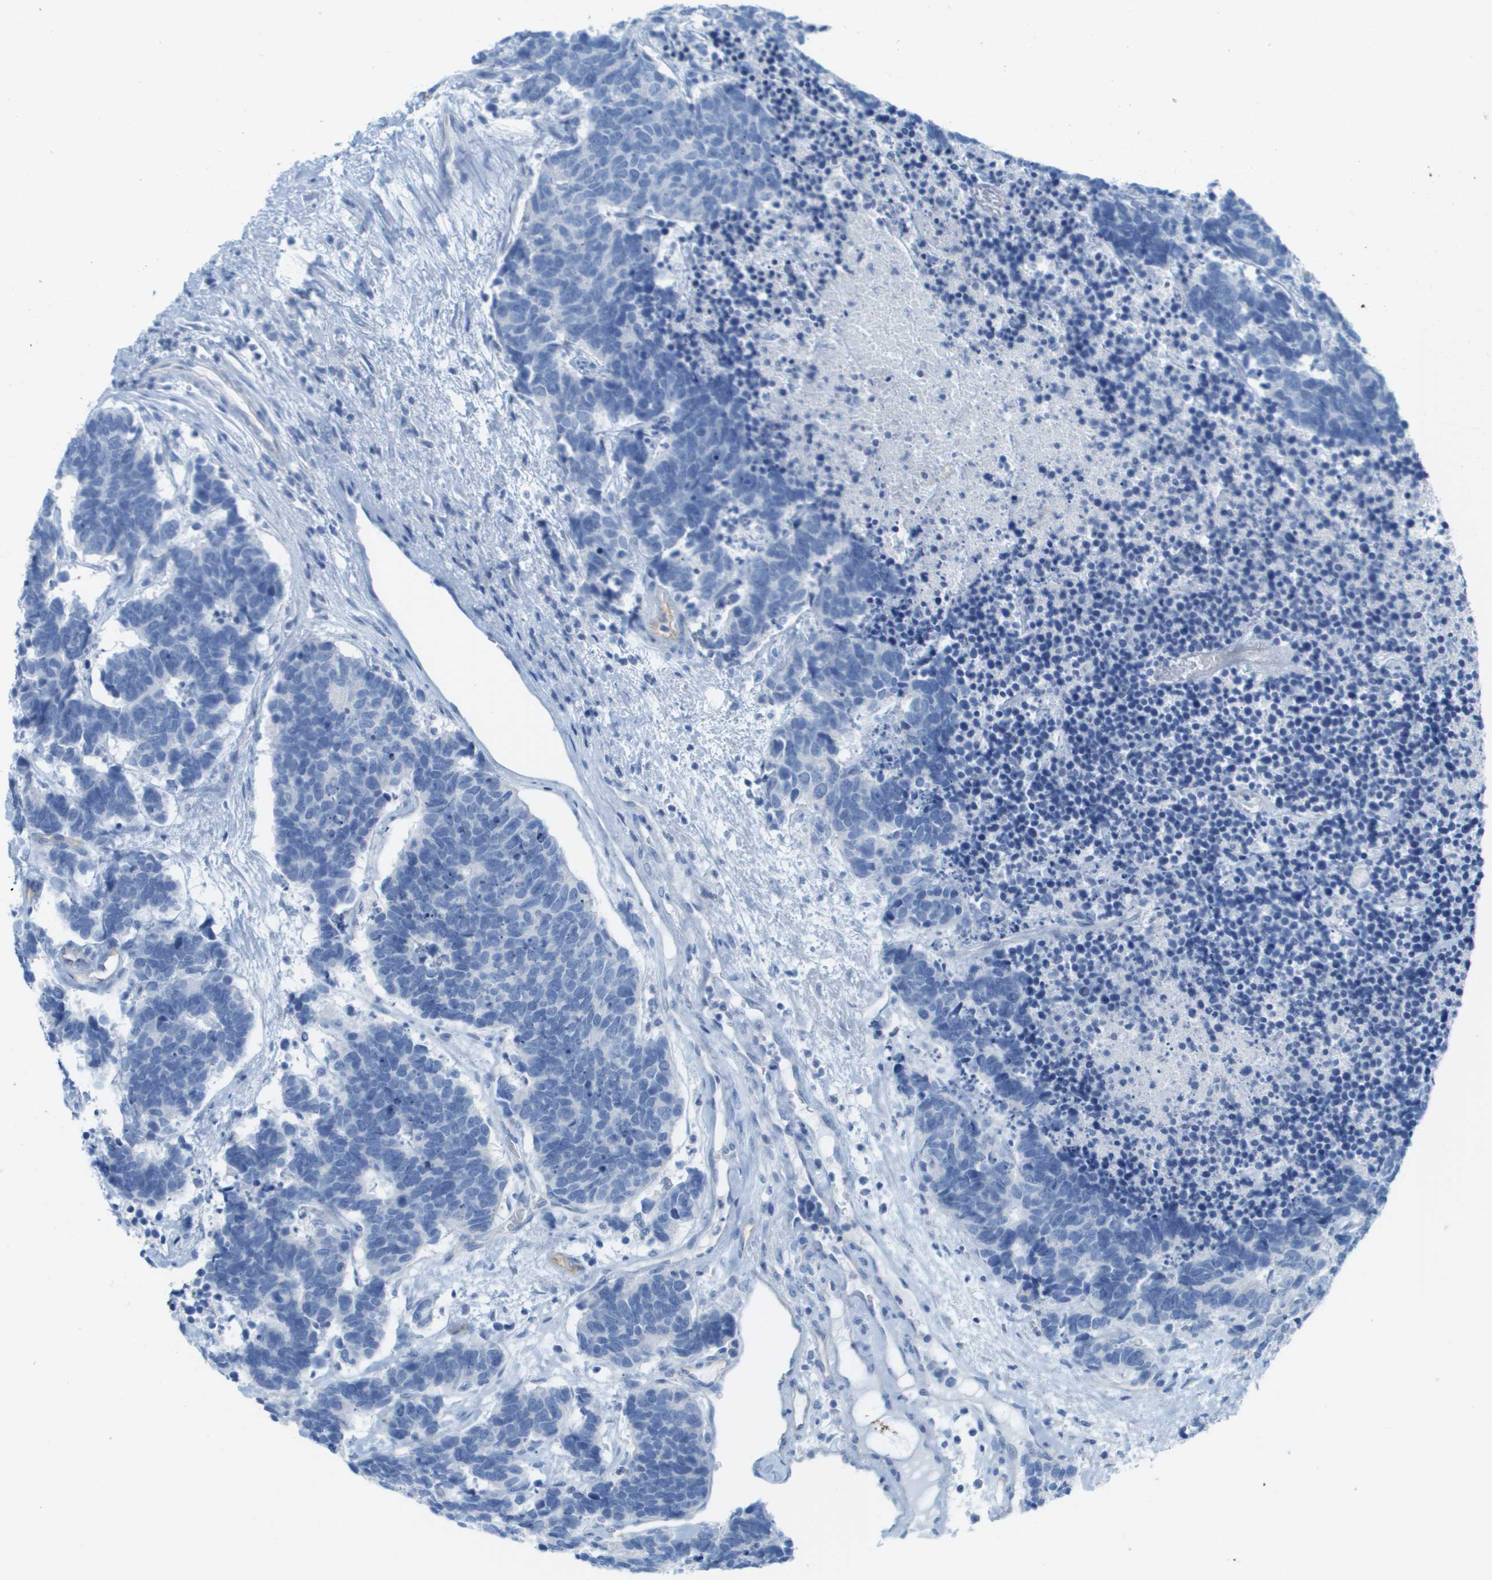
{"staining": {"intensity": "negative", "quantity": "none", "location": "none"}, "tissue": "carcinoid", "cell_type": "Tumor cells", "image_type": "cancer", "snomed": [{"axis": "morphology", "description": "Carcinoma, NOS"}, {"axis": "morphology", "description": "Carcinoid, malignant, NOS"}, {"axis": "topography", "description": "Urinary bladder"}], "caption": "A photomicrograph of carcinoid (malignant) stained for a protein exhibits no brown staining in tumor cells. Nuclei are stained in blue.", "gene": "CD46", "patient": {"sex": "male", "age": 57}}